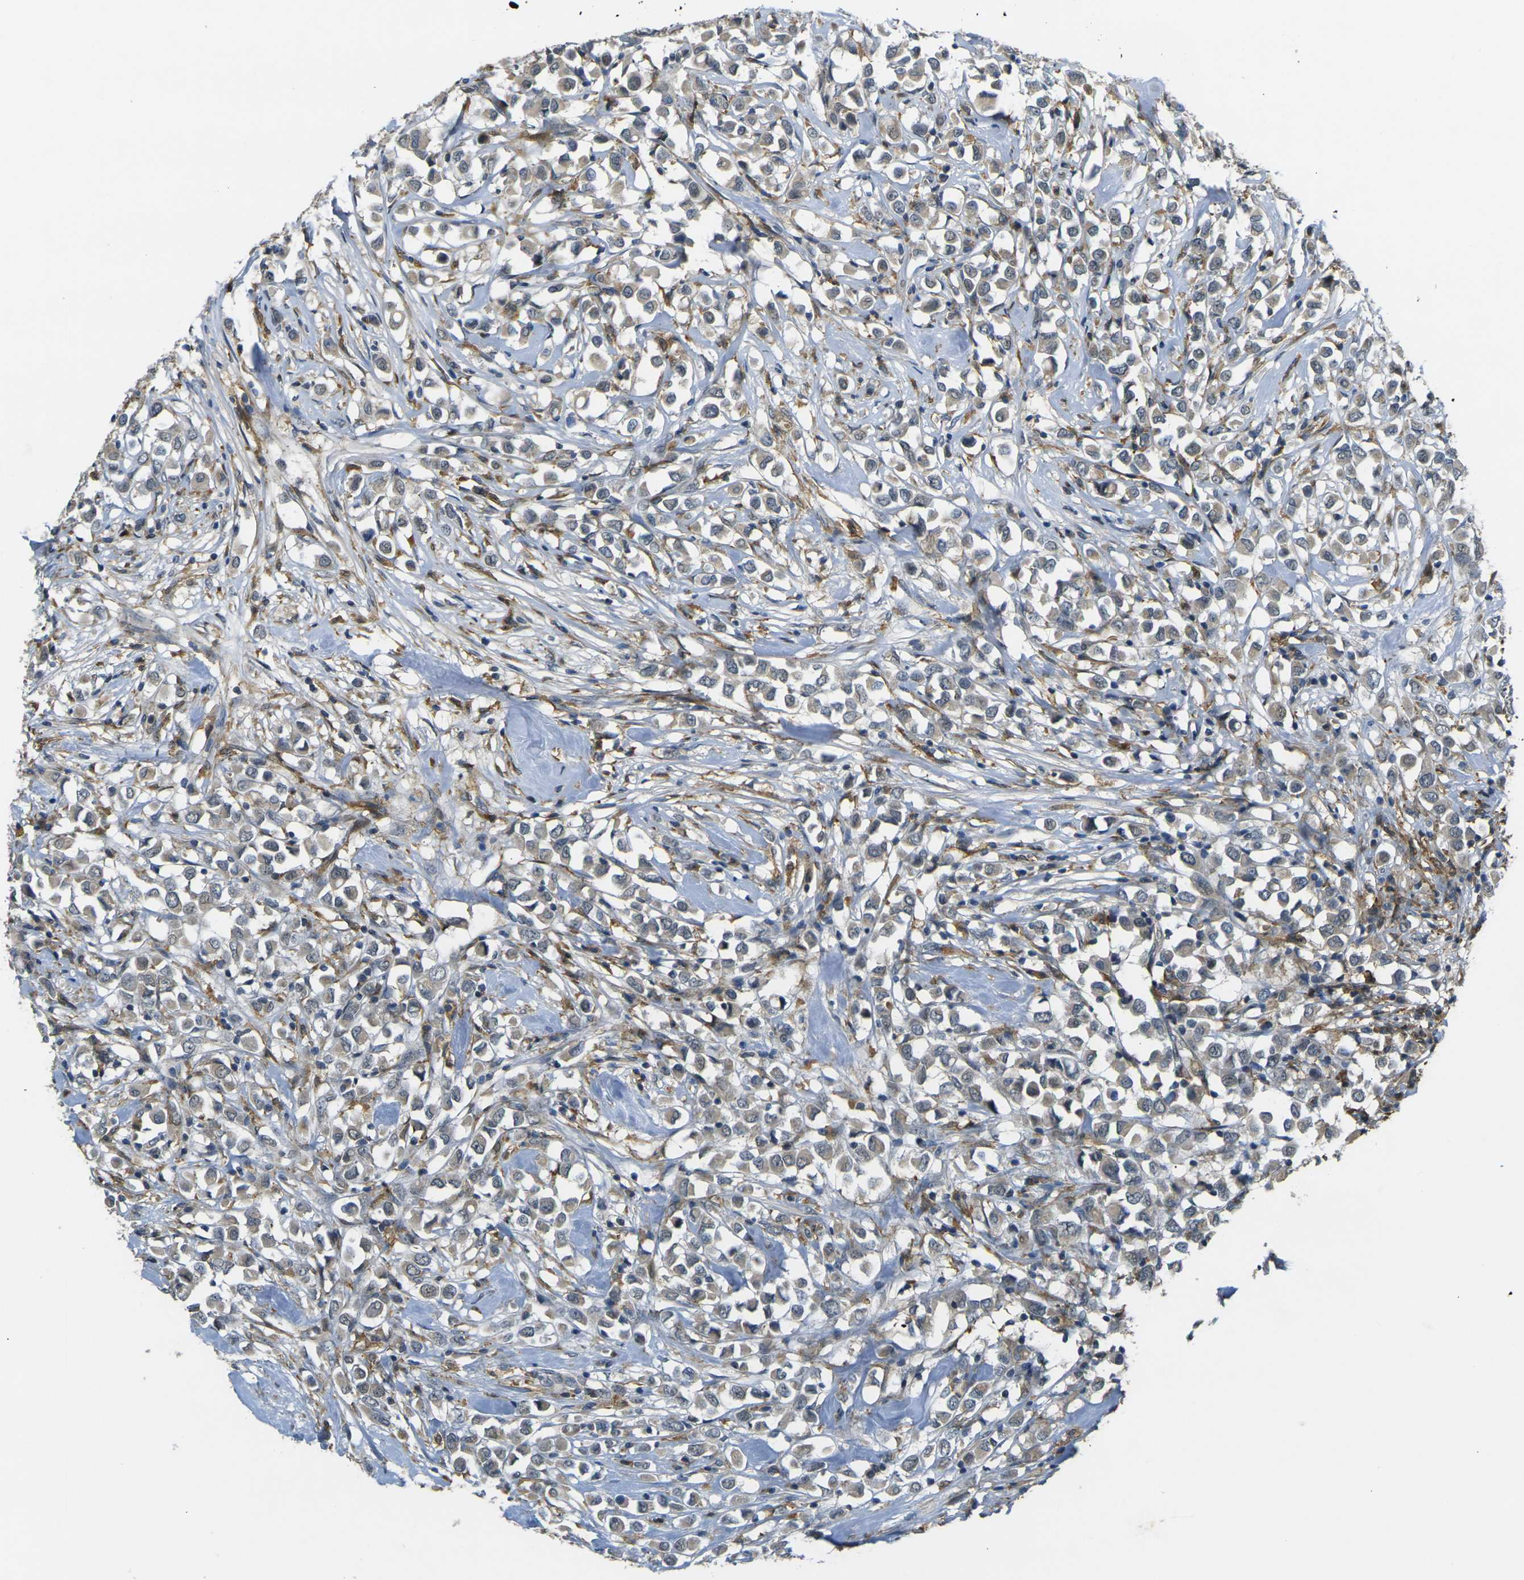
{"staining": {"intensity": "weak", "quantity": "25%-75%", "location": "cytoplasmic/membranous"}, "tissue": "breast cancer", "cell_type": "Tumor cells", "image_type": "cancer", "snomed": [{"axis": "morphology", "description": "Duct carcinoma"}, {"axis": "topography", "description": "Breast"}], "caption": "Weak cytoplasmic/membranous positivity for a protein is identified in about 25%-75% of tumor cells of breast cancer (infiltrating ductal carcinoma) using immunohistochemistry (IHC).", "gene": "PIGL", "patient": {"sex": "female", "age": 61}}